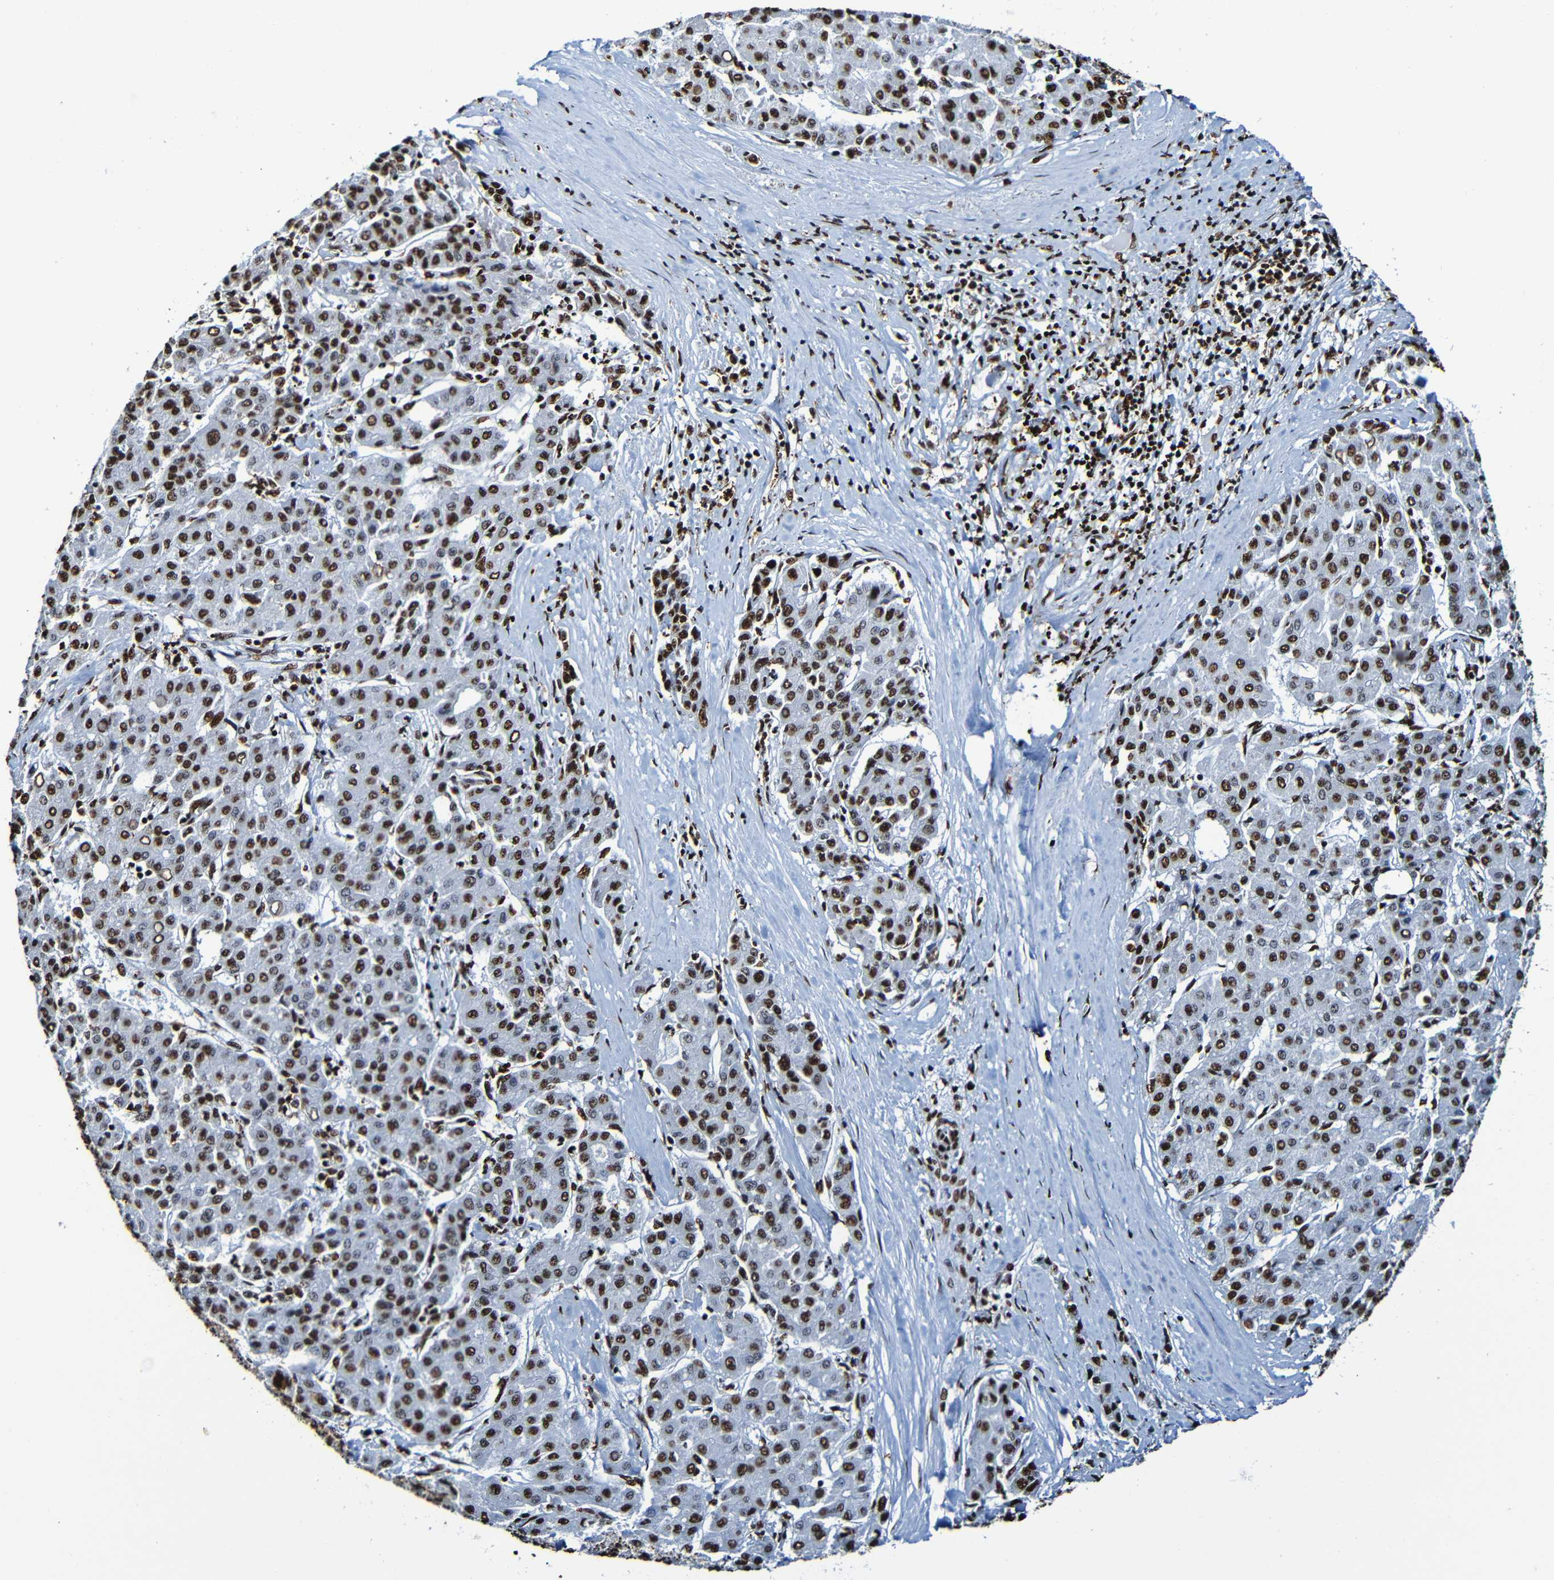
{"staining": {"intensity": "strong", "quantity": ">75%", "location": "nuclear"}, "tissue": "liver cancer", "cell_type": "Tumor cells", "image_type": "cancer", "snomed": [{"axis": "morphology", "description": "Carcinoma, Hepatocellular, NOS"}, {"axis": "topography", "description": "Liver"}], "caption": "Liver cancer stained with immunohistochemistry (IHC) shows strong nuclear positivity in about >75% of tumor cells.", "gene": "SRSF3", "patient": {"sex": "male", "age": 65}}